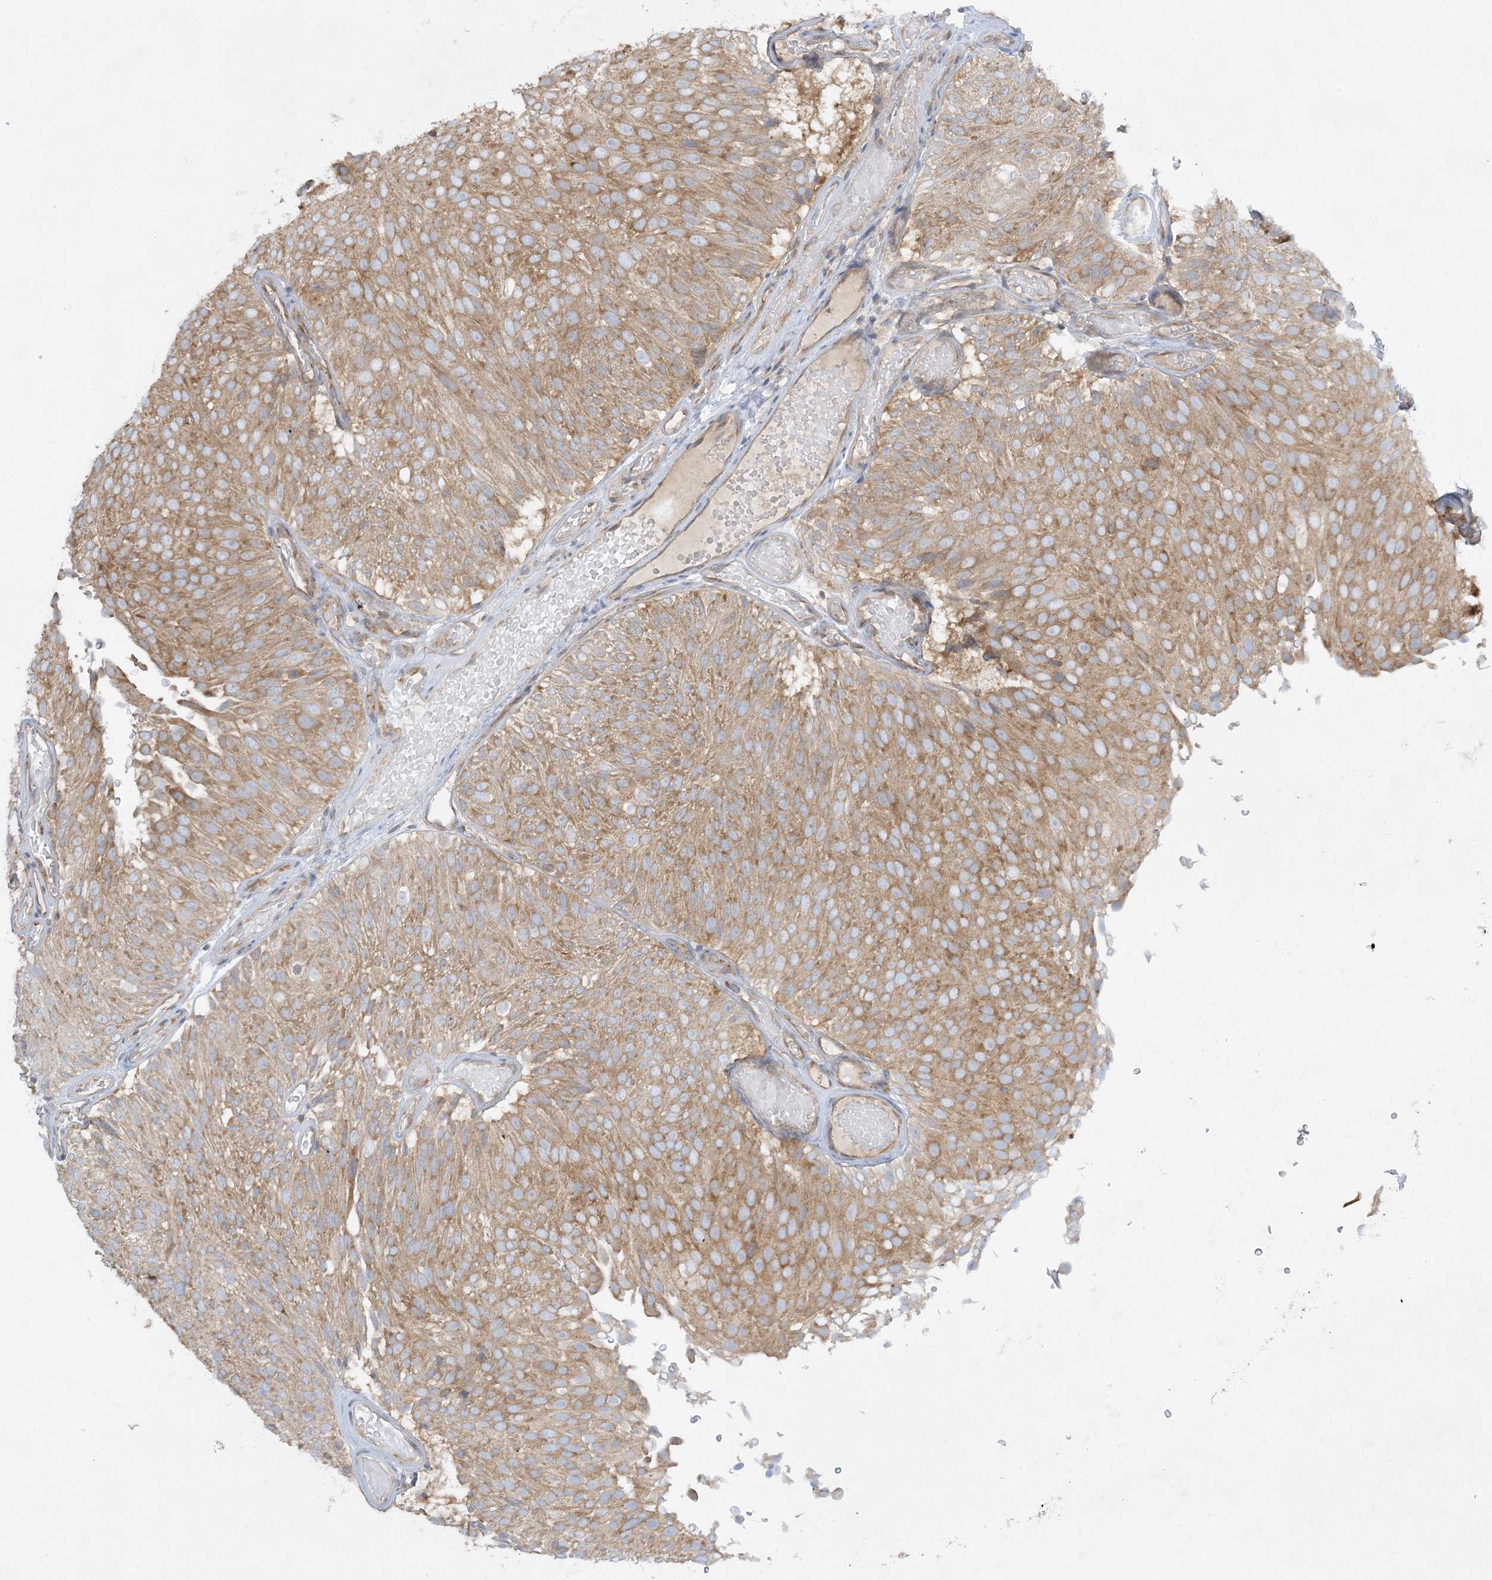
{"staining": {"intensity": "moderate", "quantity": ">75%", "location": "cytoplasmic/membranous"}, "tissue": "urothelial cancer", "cell_type": "Tumor cells", "image_type": "cancer", "snomed": [{"axis": "morphology", "description": "Urothelial carcinoma, Low grade"}, {"axis": "topography", "description": "Urinary bladder"}], "caption": "A brown stain highlights moderate cytoplasmic/membranous positivity of a protein in urothelial carcinoma (low-grade) tumor cells.", "gene": "RPP40", "patient": {"sex": "male", "age": 78}}